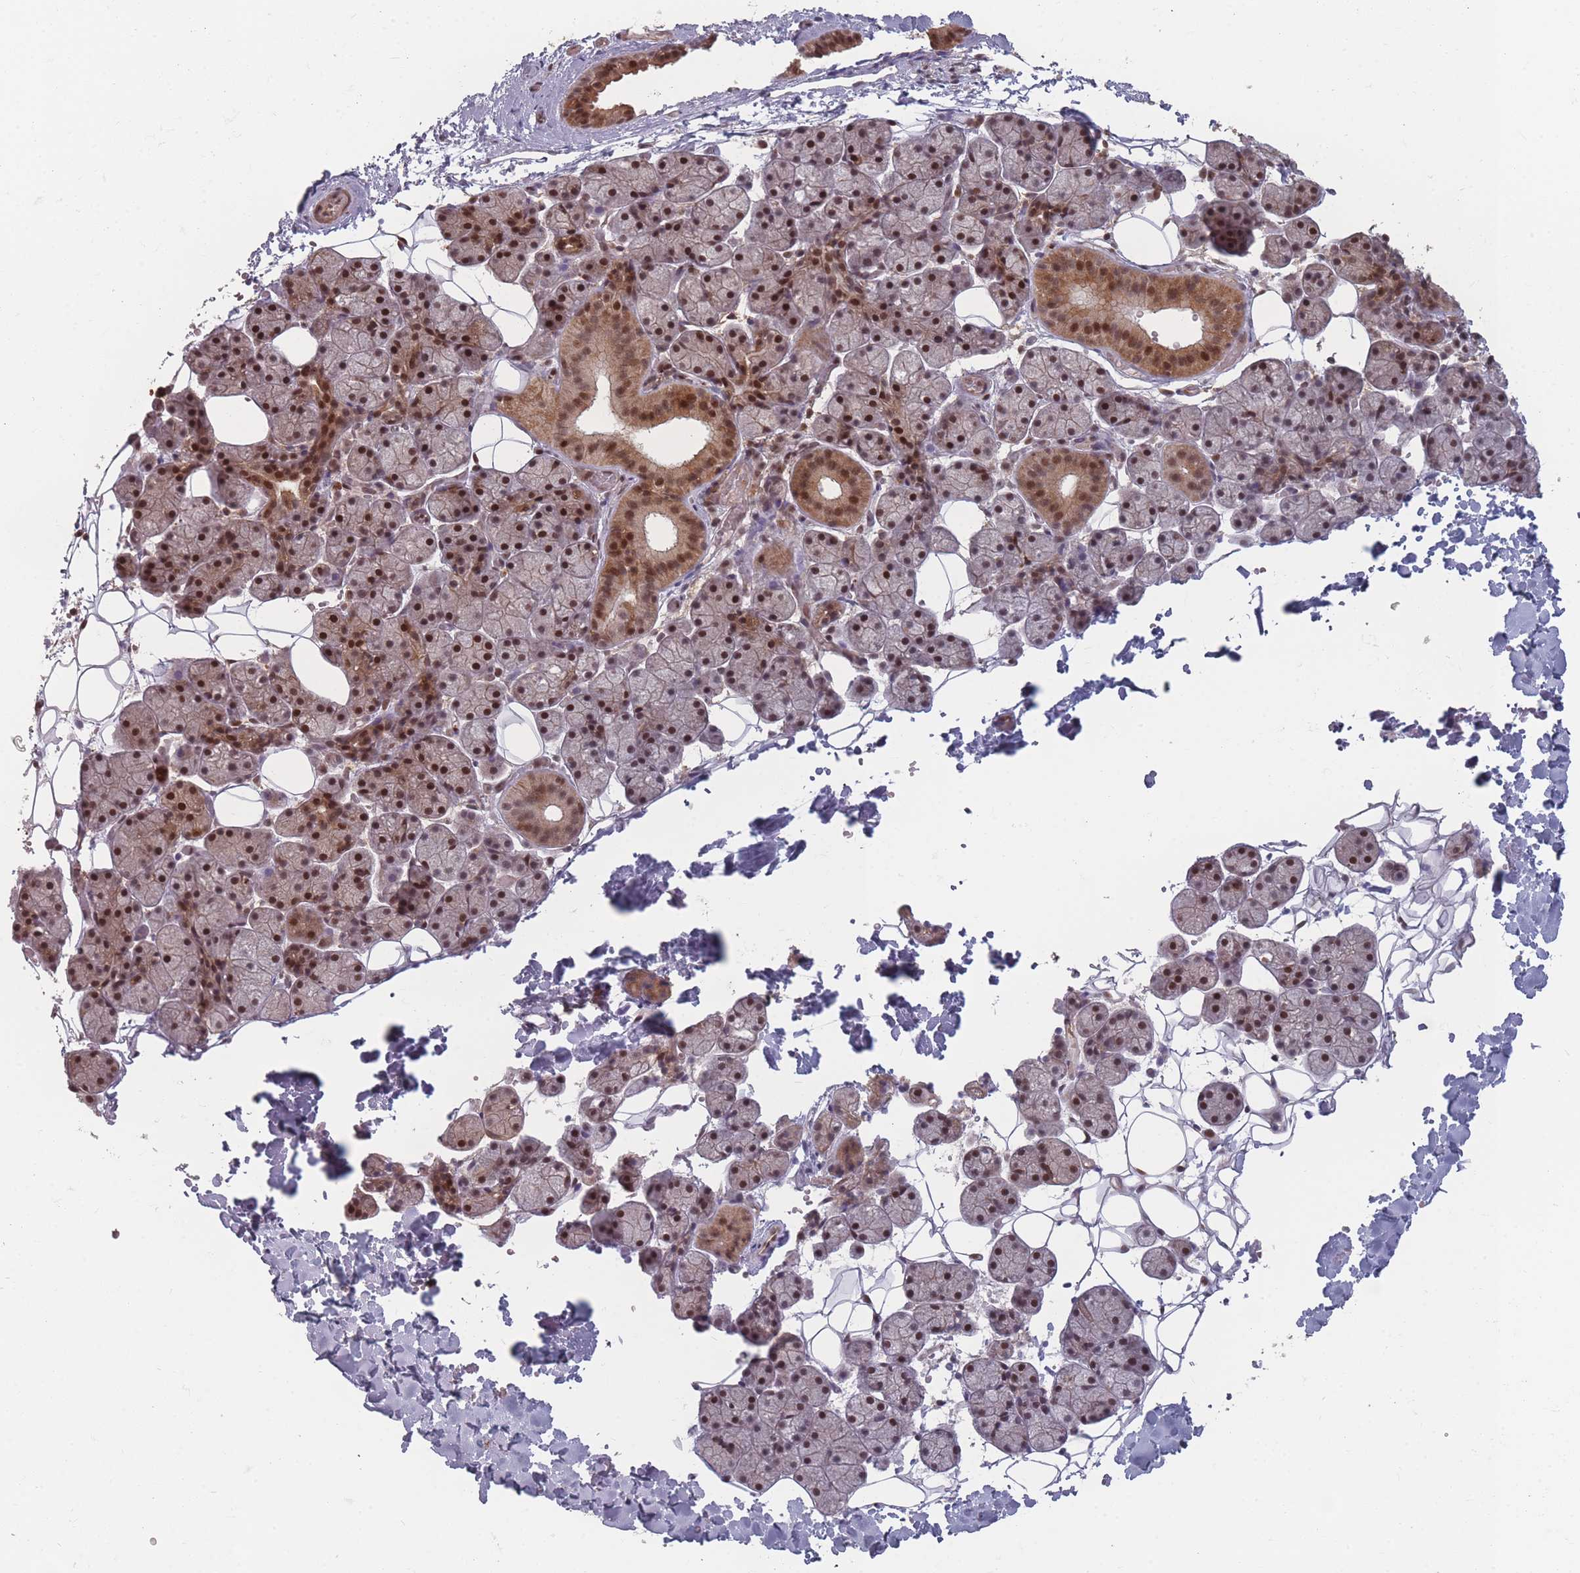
{"staining": {"intensity": "moderate", "quantity": ">75%", "location": "cytoplasmic/membranous,nuclear"}, "tissue": "salivary gland", "cell_type": "Glandular cells", "image_type": "normal", "snomed": [{"axis": "morphology", "description": "Normal tissue, NOS"}, {"axis": "topography", "description": "Salivary gland"}], "caption": "This is an image of immunohistochemistry (IHC) staining of normal salivary gland, which shows moderate staining in the cytoplasmic/membranous,nuclear of glandular cells.", "gene": "WDR55", "patient": {"sex": "female", "age": 33}}